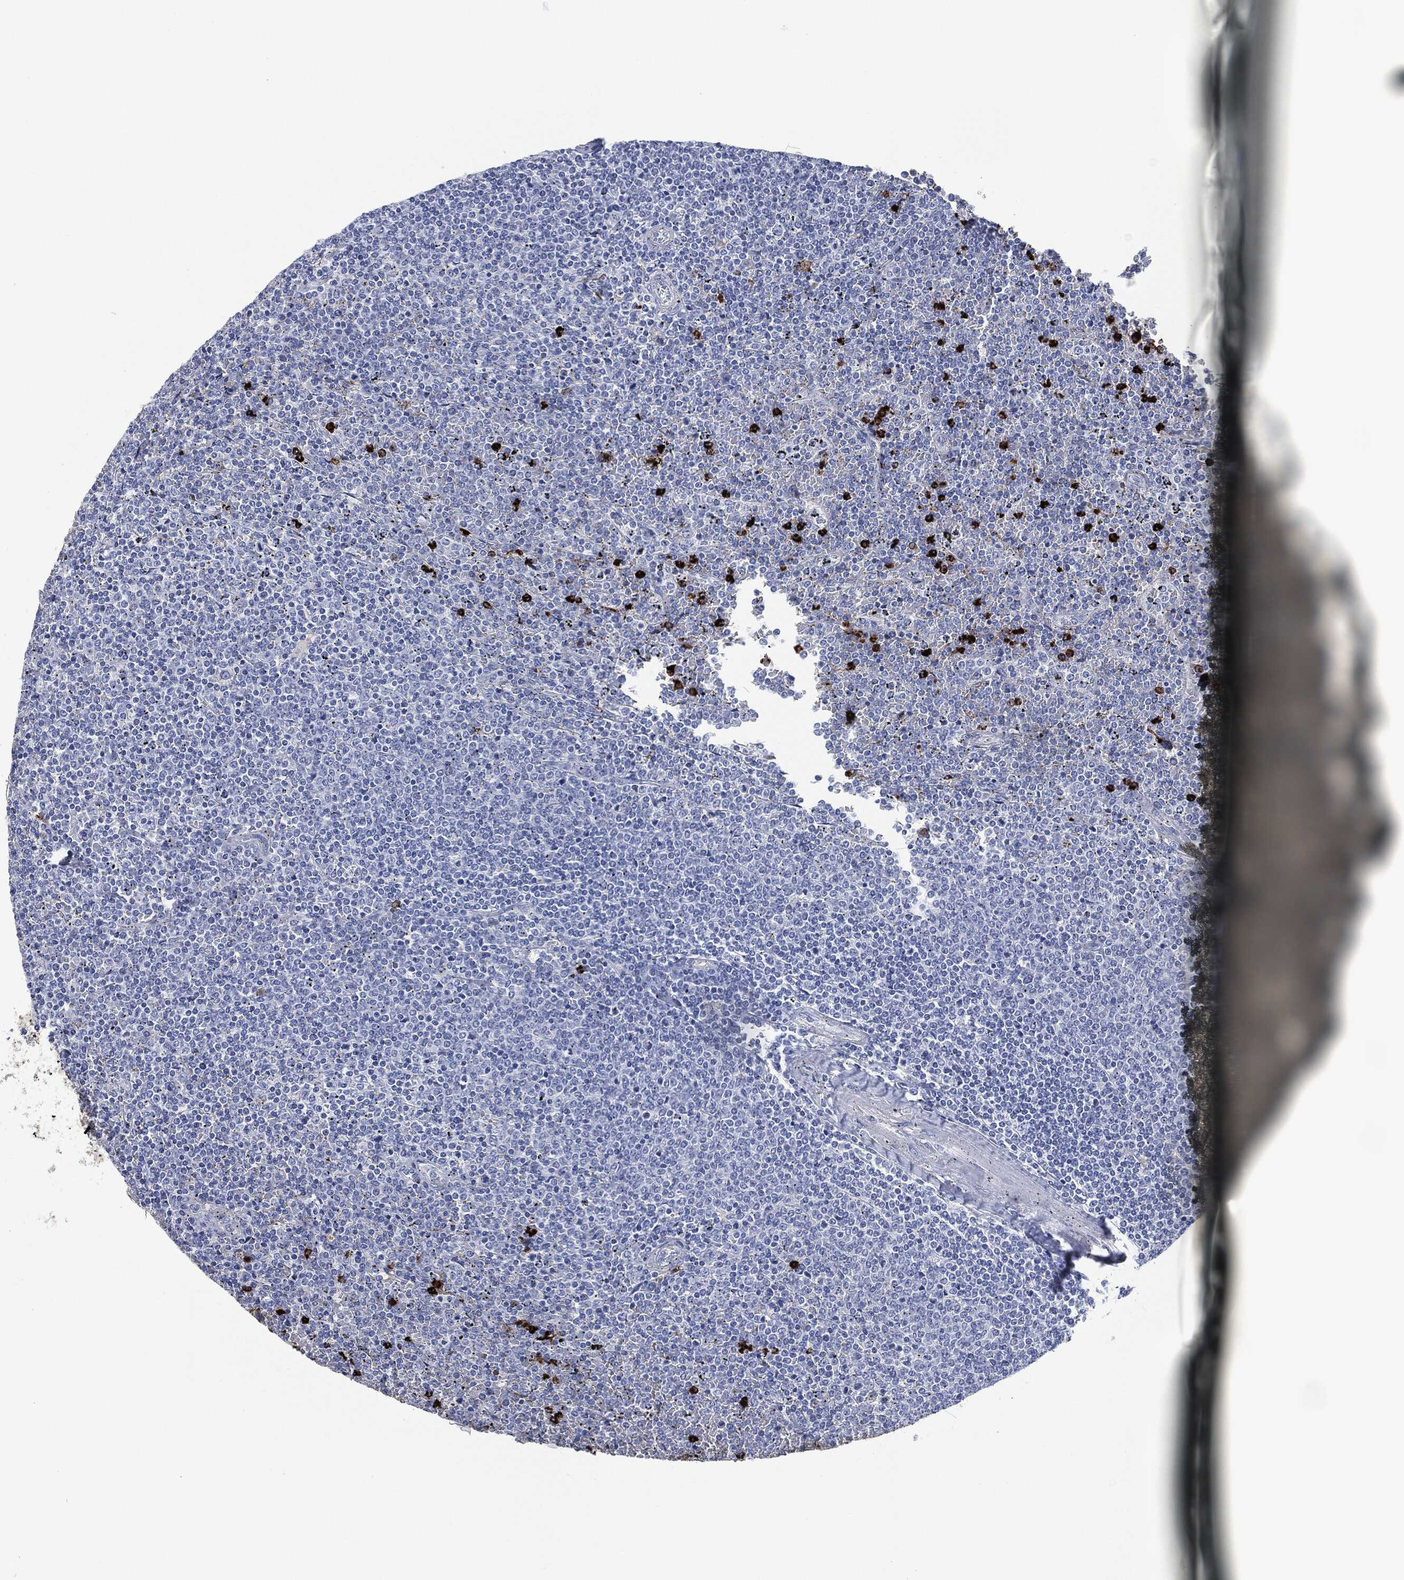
{"staining": {"intensity": "negative", "quantity": "none", "location": "none"}, "tissue": "lymphoma", "cell_type": "Tumor cells", "image_type": "cancer", "snomed": [{"axis": "morphology", "description": "Malignant lymphoma, non-Hodgkin's type, Low grade"}, {"axis": "topography", "description": "Spleen"}], "caption": "DAB (3,3'-diaminobenzidine) immunohistochemical staining of lymphoma demonstrates no significant positivity in tumor cells. (DAB (3,3'-diaminobenzidine) immunohistochemistry with hematoxylin counter stain).", "gene": "MPO", "patient": {"sex": "female", "age": 77}}